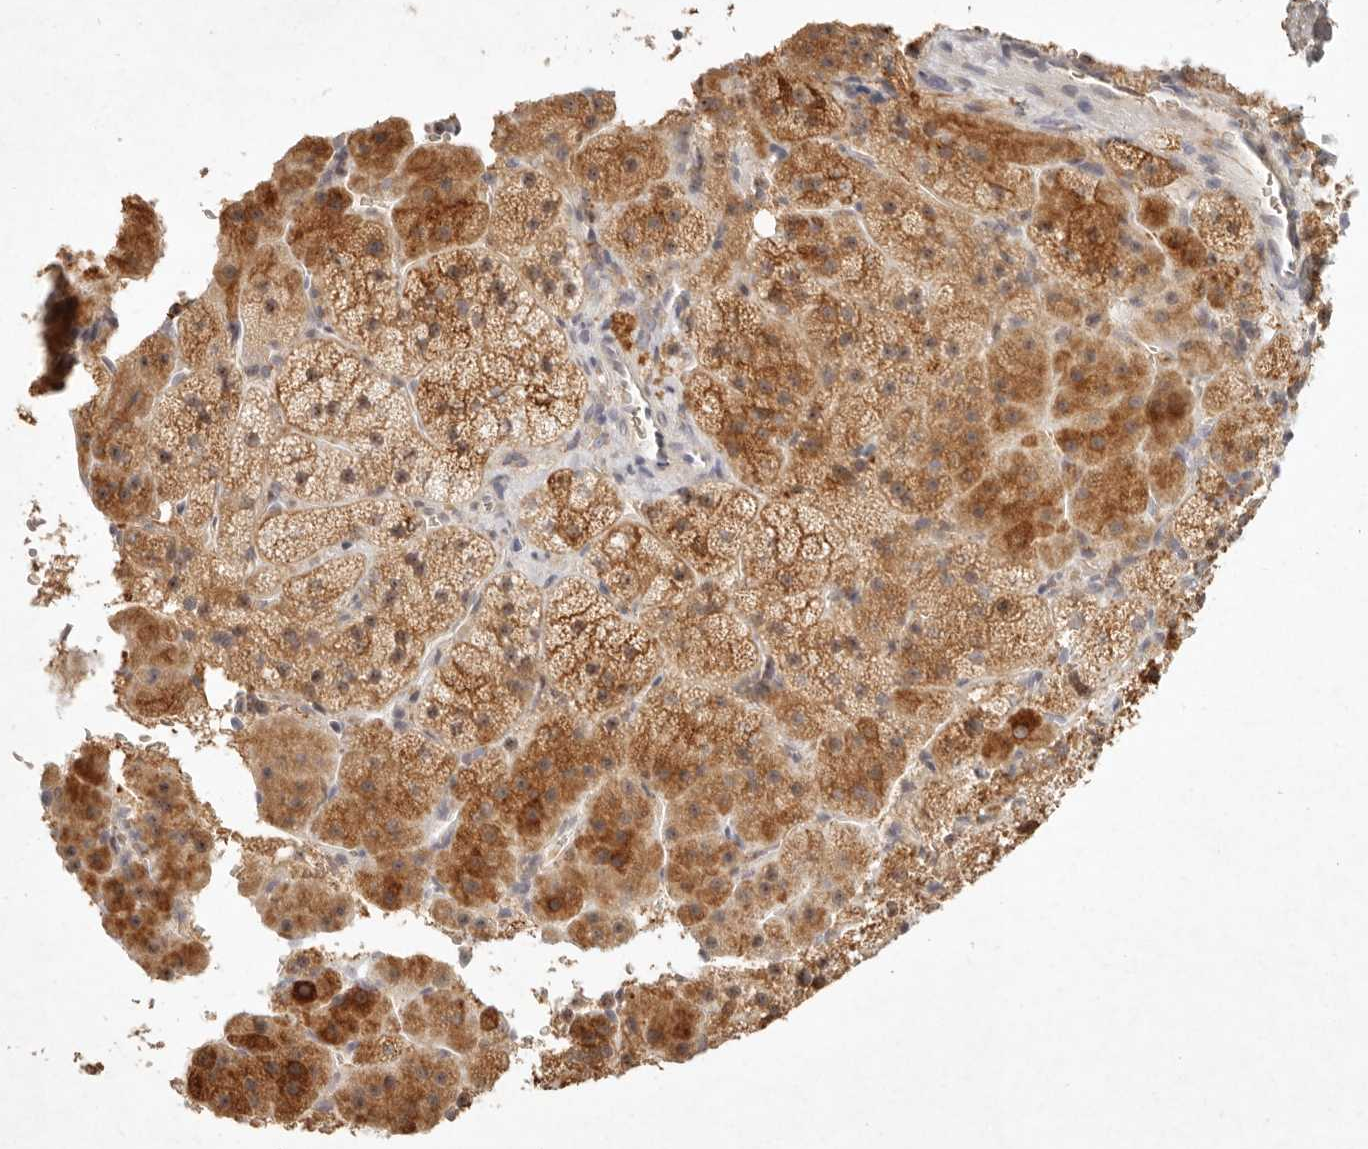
{"staining": {"intensity": "strong", "quantity": ">75%", "location": "cytoplasmic/membranous"}, "tissue": "adrenal gland", "cell_type": "Glandular cells", "image_type": "normal", "snomed": [{"axis": "morphology", "description": "Normal tissue, NOS"}, {"axis": "topography", "description": "Adrenal gland"}], "caption": "Immunohistochemical staining of unremarkable human adrenal gland shows strong cytoplasmic/membranous protein positivity in approximately >75% of glandular cells. The staining is performed using DAB (3,3'-diaminobenzidine) brown chromogen to label protein expression. The nuclei are counter-stained blue using hematoxylin.", "gene": "C1orf127", "patient": {"sex": "female", "age": 44}}